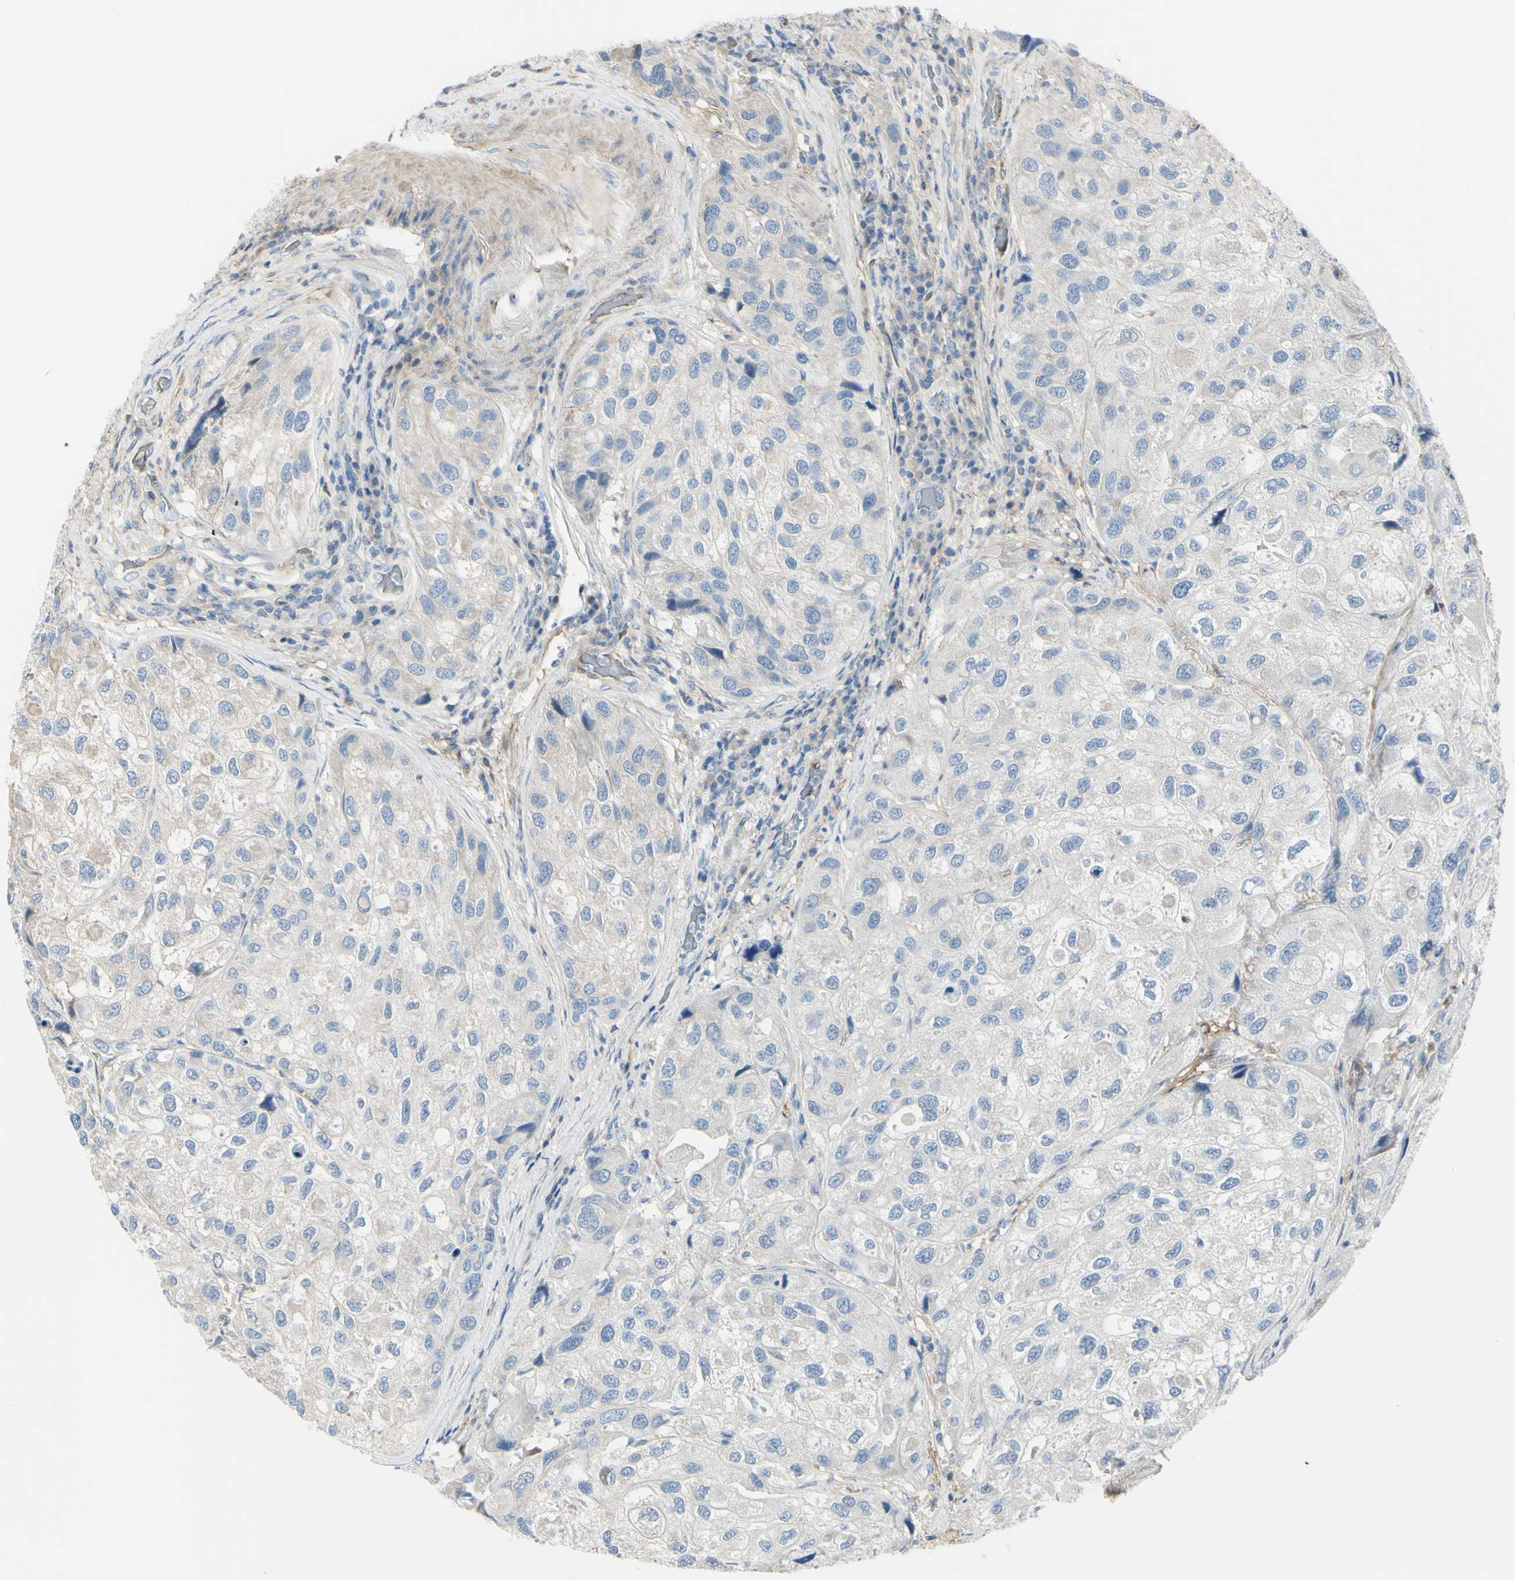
{"staining": {"intensity": "weak", "quantity": "25%-75%", "location": "cytoplasmic/membranous"}, "tissue": "urothelial cancer", "cell_type": "Tumor cells", "image_type": "cancer", "snomed": [{"axis": "morphology", "description": "Urothelial carcinoma, High grade"}, {"axis": "topography", "description": "Urinary bladder"}], "caption": "DAB immunohistochemical staining of urothelial cancer reveals weak cytoplasmic/membranous protein staining in about 25%-75% of tumor cells.", "gene": "NCBP2L", "patient": {"sex": "female", "age": 64}}